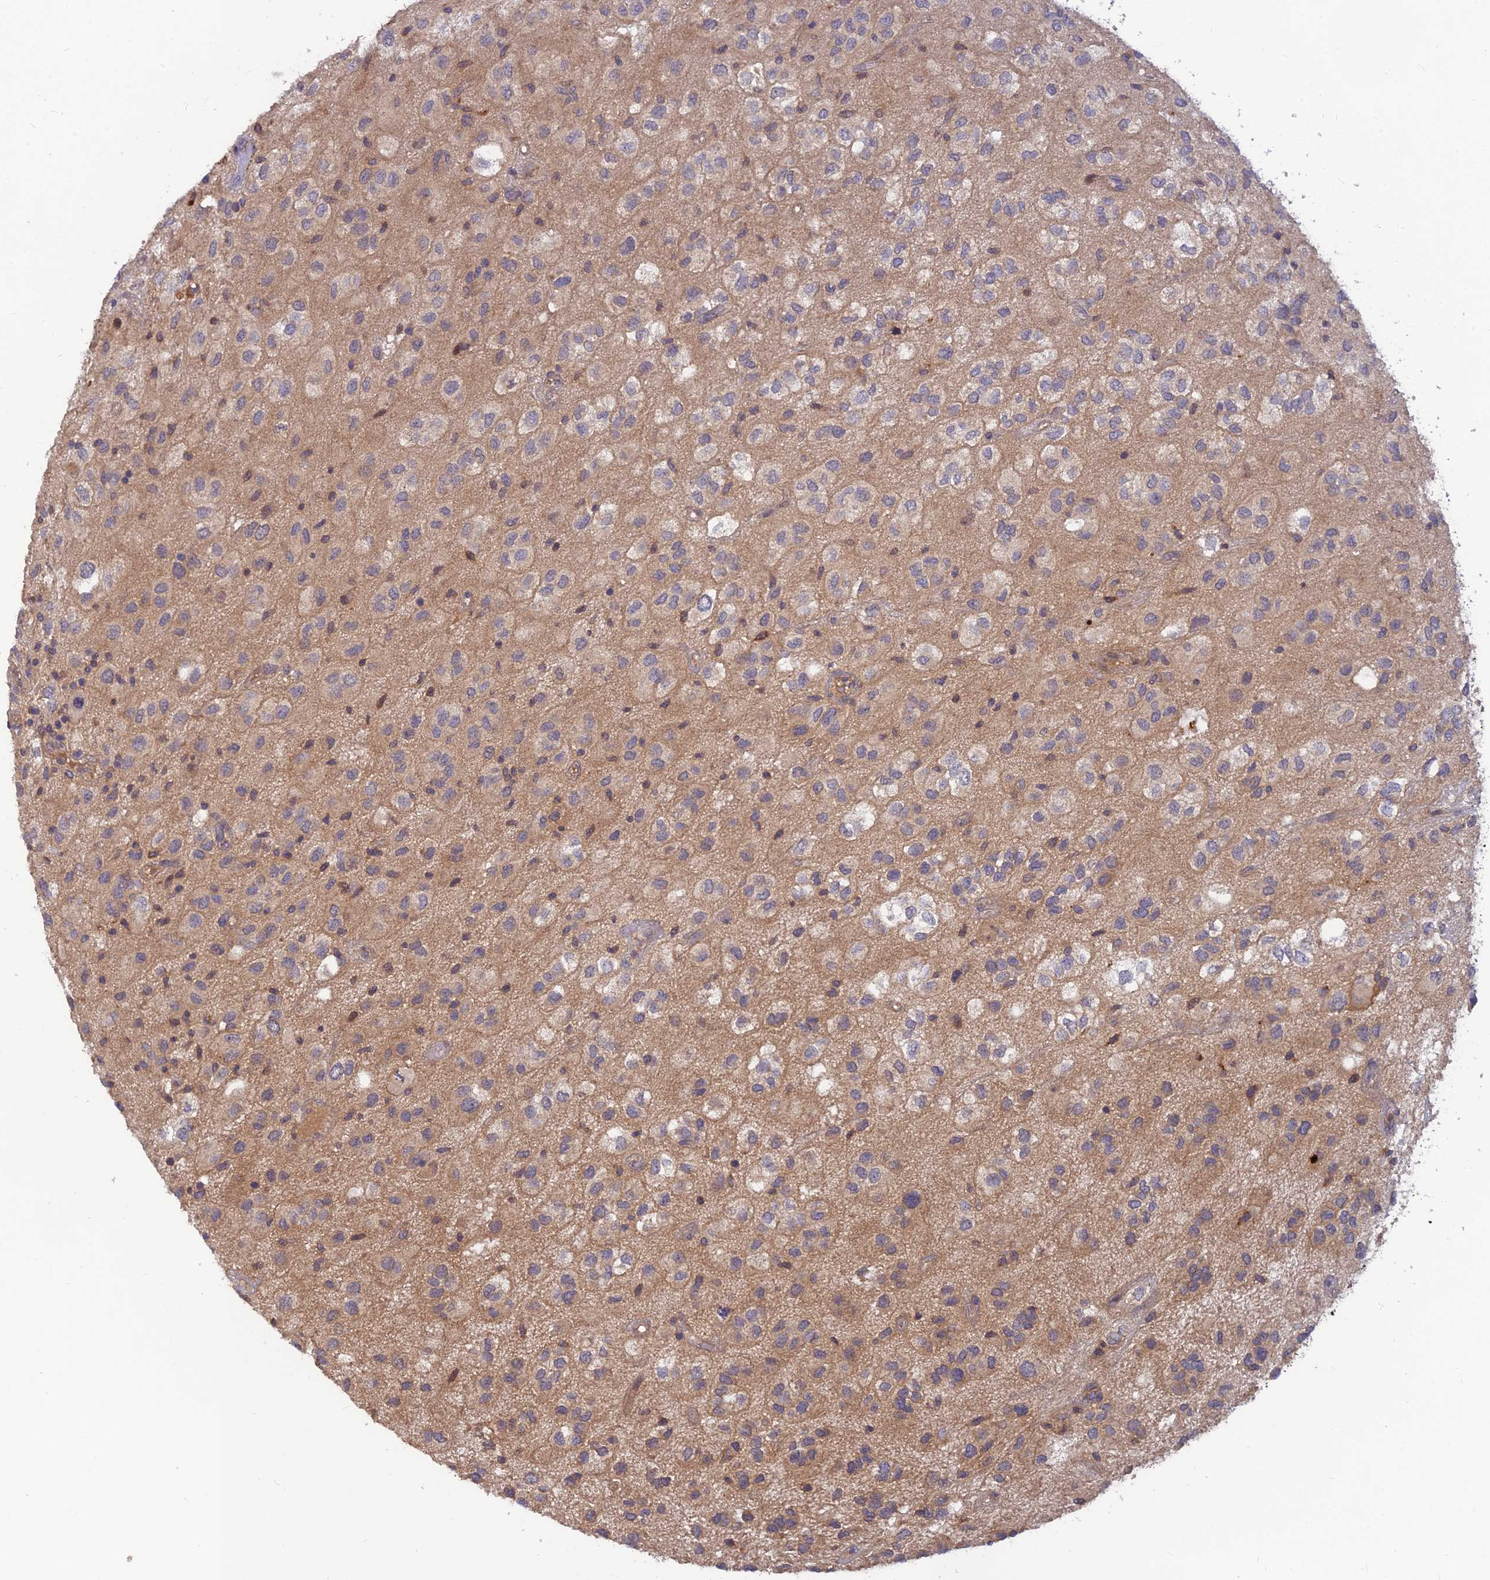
{"staining": {"intensity": "moderate", "quantity": "<25%", "location": "cytoplasmic/membranous"}, "tissue": "glioma", "cell_type": "Tumor cells", "image_type": "cancer", "snomed": [{"axis": "morphology", "description": "Glioma, malignant, Low grade"}, {"axis": "topography", "description": "Brain"}], "caption": "Immunohistochemical staining of human glioma demonstrates low levels of moderate cytoplasmic/membranous protein staining in about <25% of tumor cells.", "gene": "FAM151B", "patient": {"sex": "male", "age": 66}}